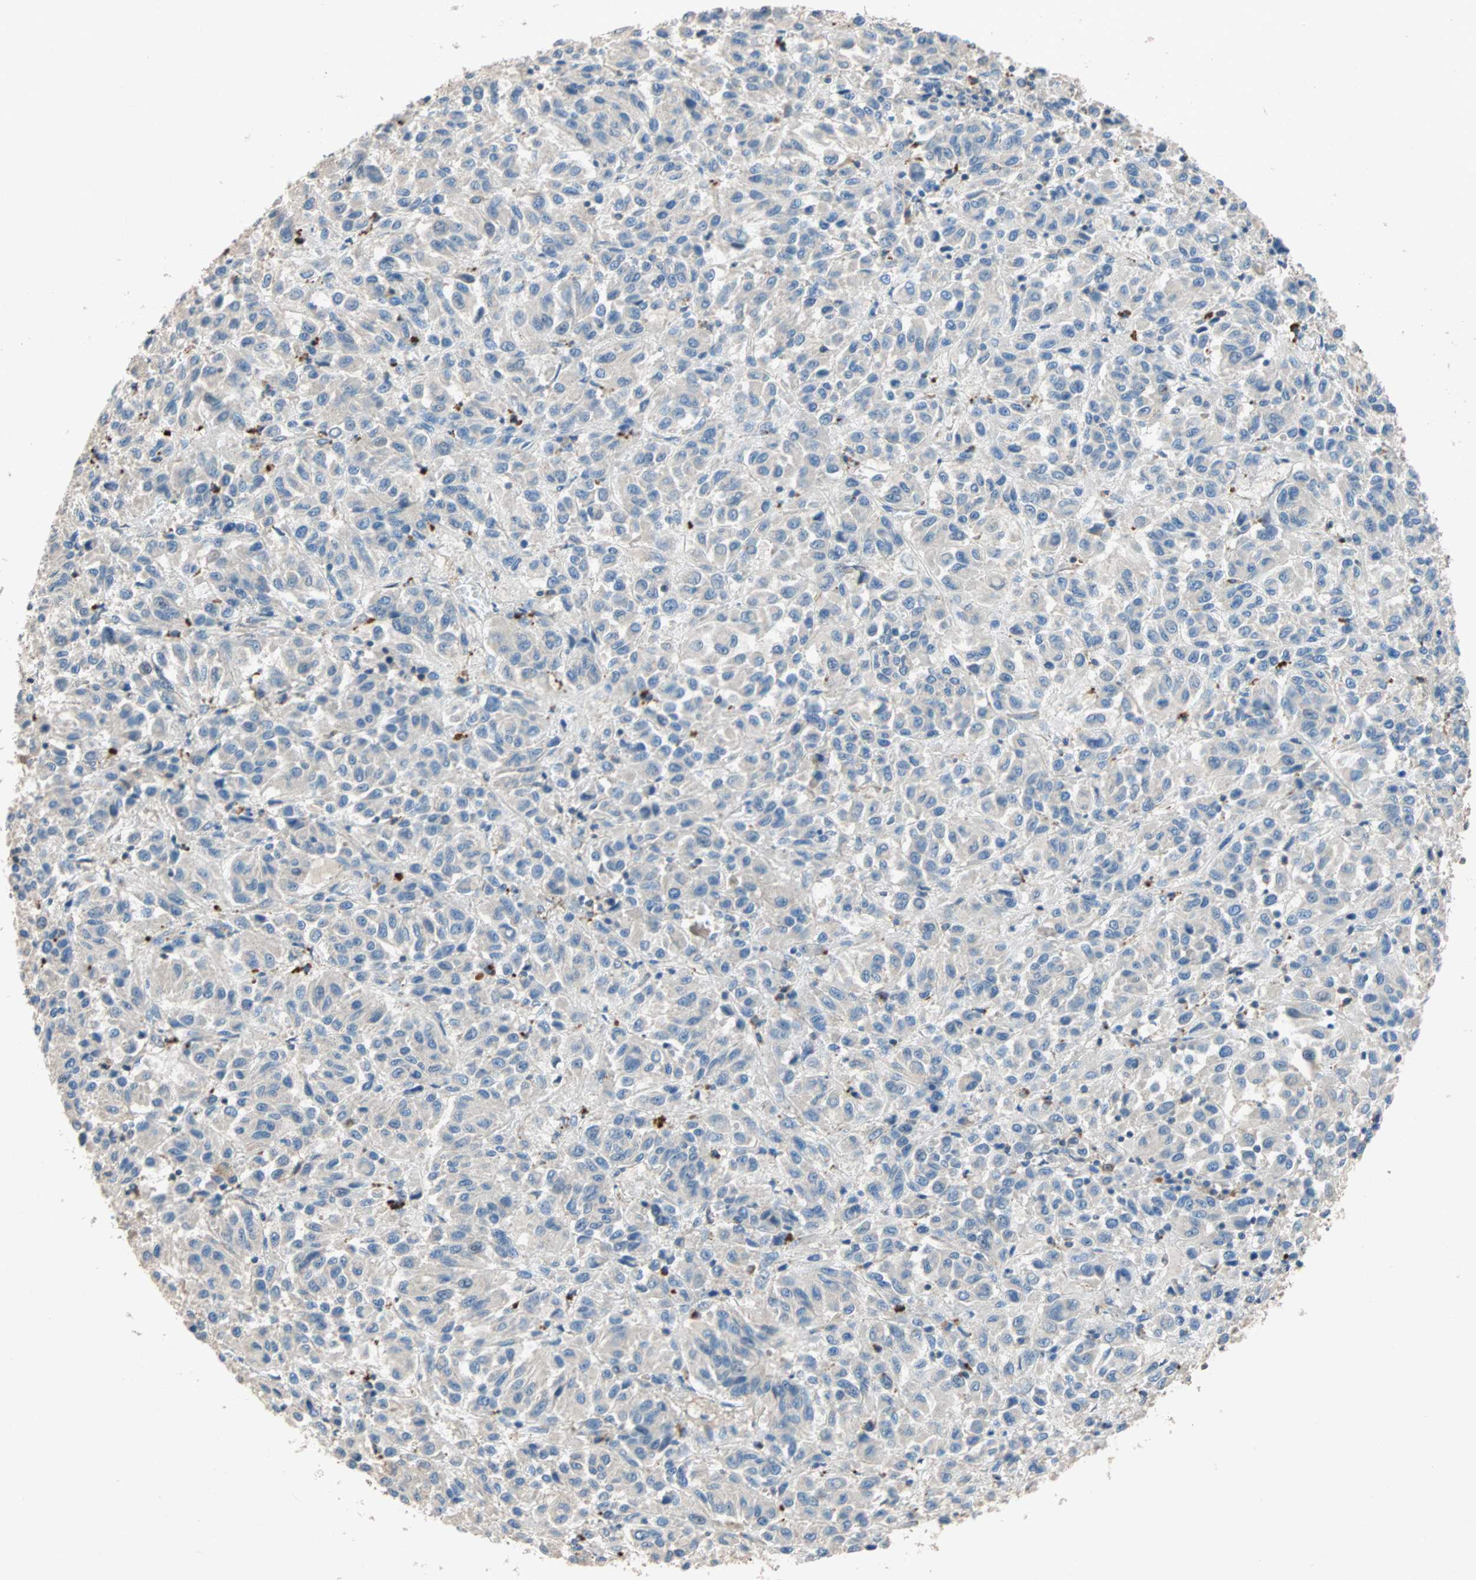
{"staining": {"intensity": "negative", "quantity": "none", "location": "none"}, "tissue": "melanoma", "cell_type": "Tumor cells", "image_type": "cancer", "snomed": [{"axis": "morphology", "description": "Malignant melanoma, Metastatic site"}, {"axis": "topography", "description": "Lung"}], "caption": "Tumor cells are negative for brown protein staining in malignant melanoma (metastatic site).", "gene": "ADAP1", "patient": {"sex": "male", "age": 64}}